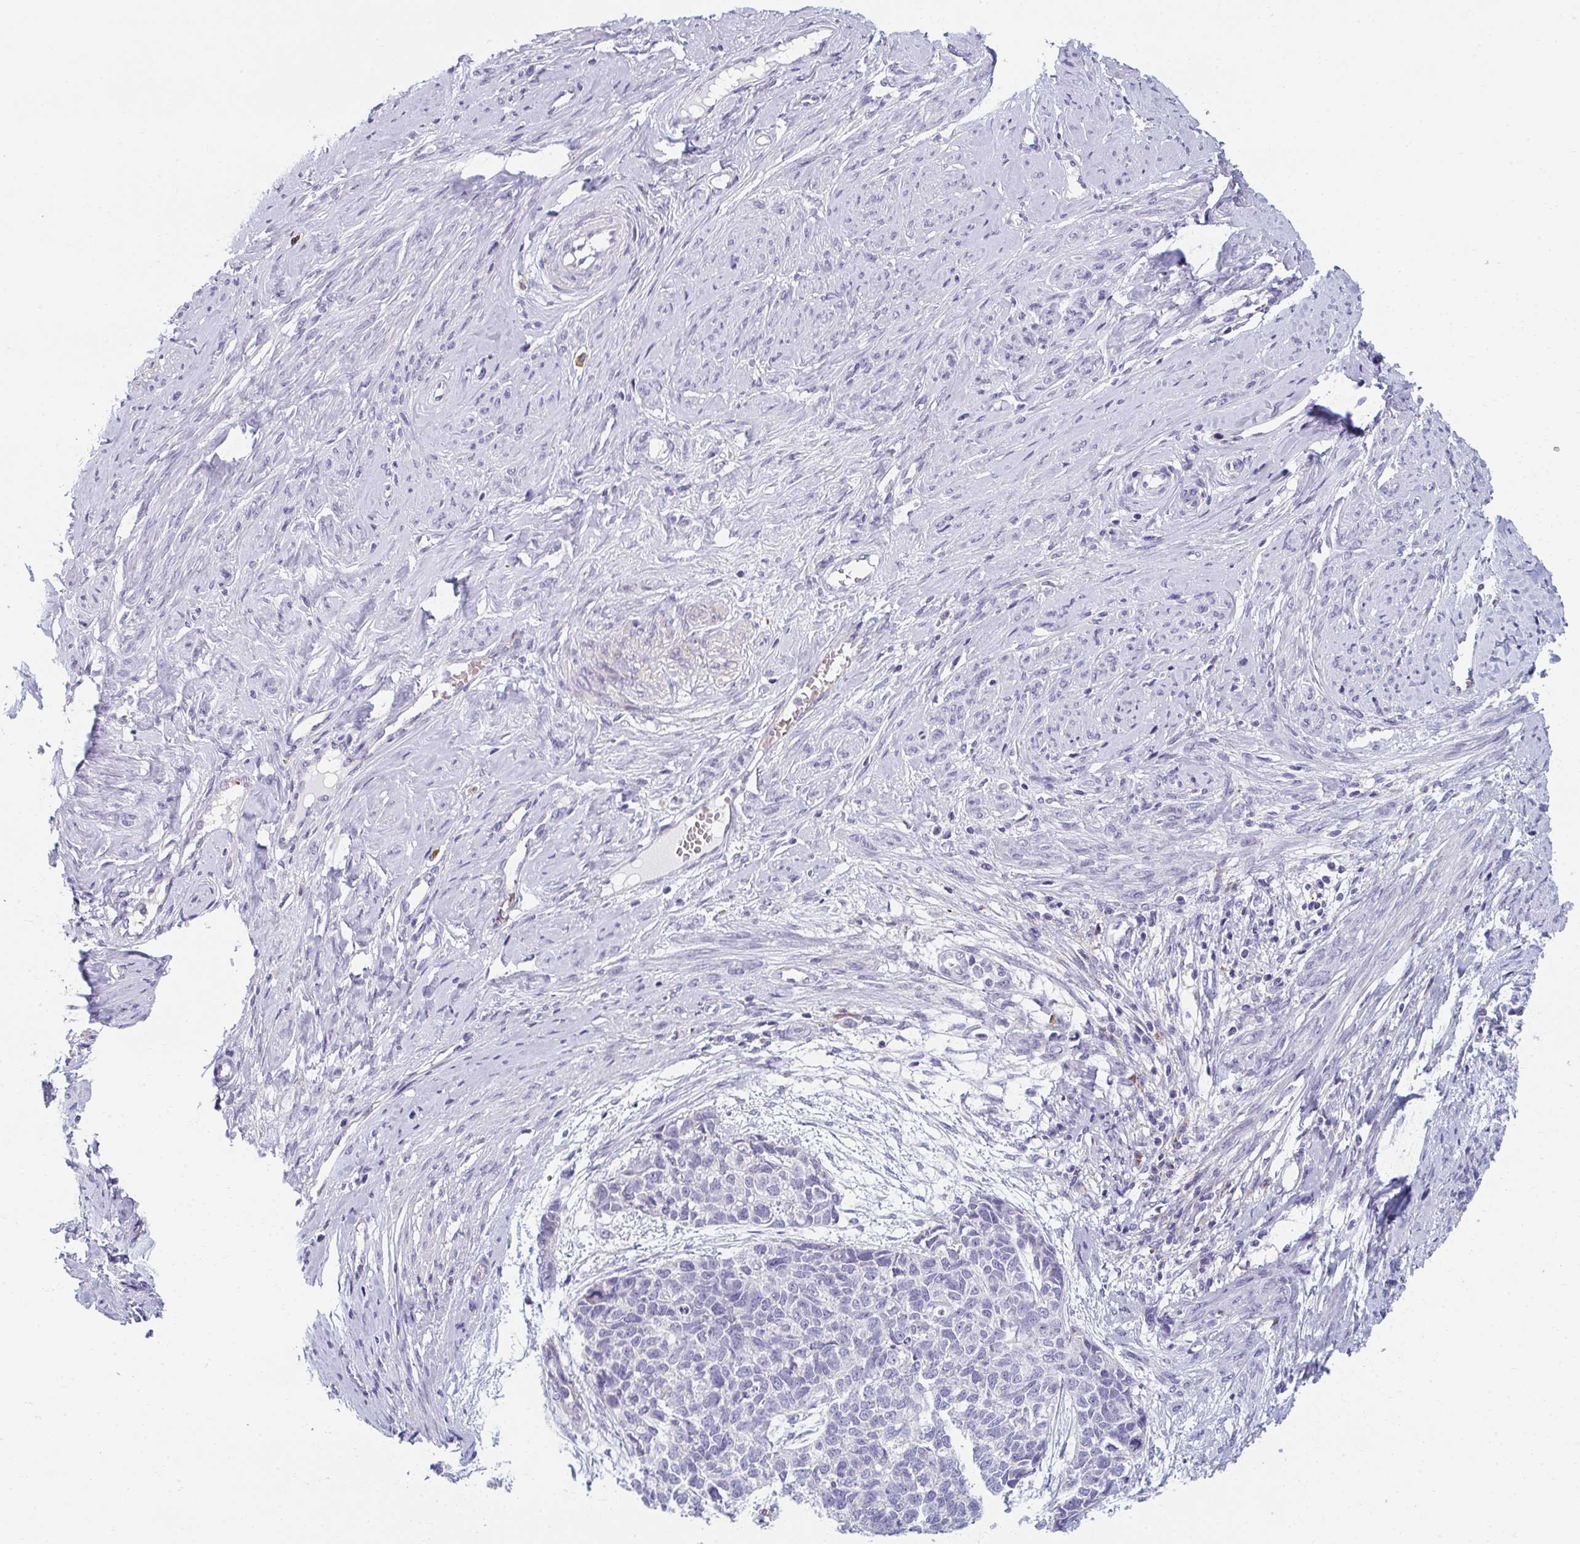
{"staining": {"intensity": "negative", "quantity": "none", "location": "none"}, "tissue": "cervical cancer", "cell_type": "Tumor cells", "image_type": "cancer", "snomed": [{"axis": "morphology", "description": "Squamous cell carcinoma, NOS"}, {"axis": "topography", "description": "Cervix"}], "caption": "Squamous cell carcinoma (cervical) stained for a protein using immunohistochemistry exhibits no positivity tumor cells.", "gene": "EIF1AD", "patient": {"sex": "female", "age": 63}}